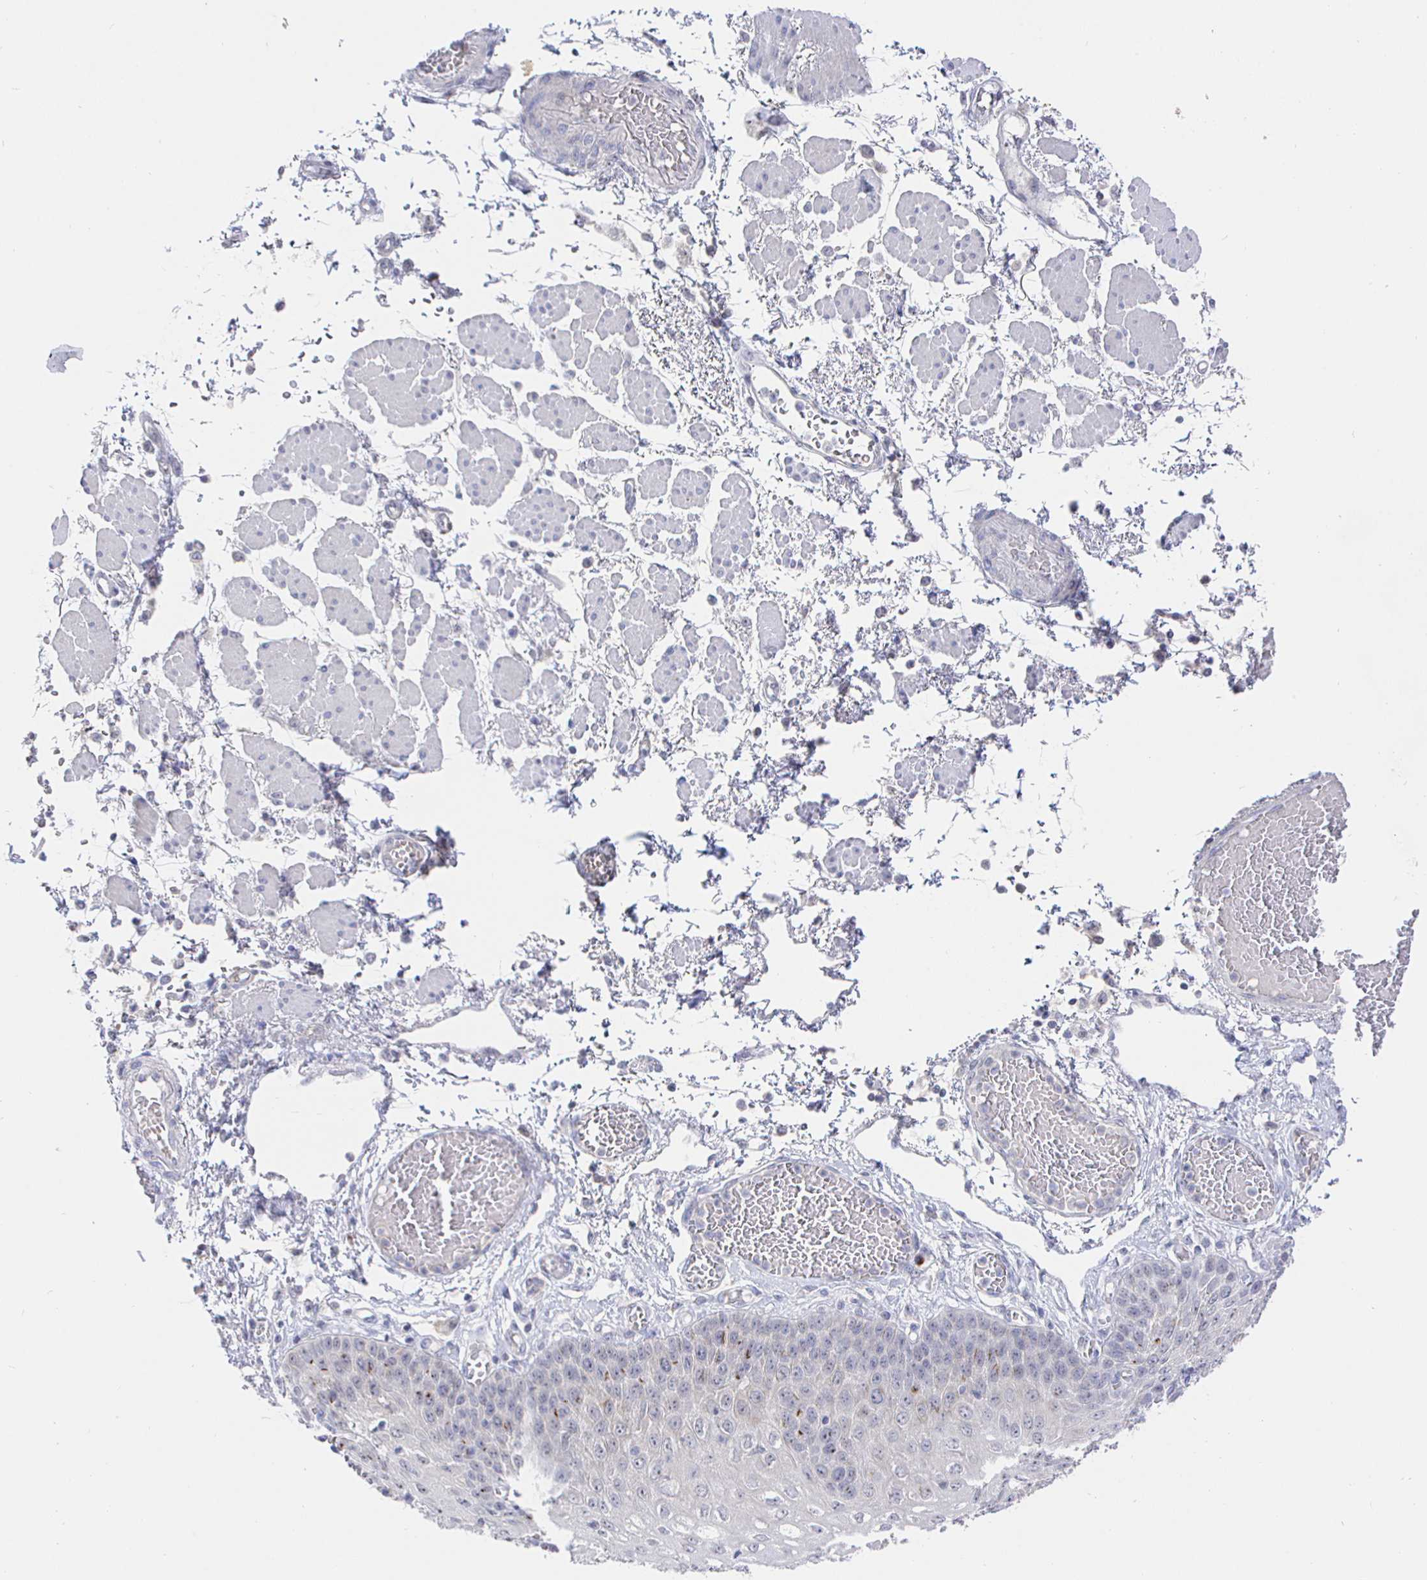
{"staining": {"intensity": "negative", "quantity": "none", "location": "none"}, "tissue": "esophagus", "cell_type": "Squamous epithelial cells", "image_type": "normal", "snomed": [{"axis": "morphology", "description": "Normal tissue, NOS"}, {"axis": "morphology", "description": "Adenocarcinoma, NOS"}, {"axis": "topography", "description": "Esophagus"}], "caption": "An immunohistochemistry photomicrograph of benign esophagus is shown. There is no staining in squamous epithelial cells of esophagus. Brightfield microscopy of immunohistochemistry stained with DAB (brown) and hematoxylin (blue), captured at high magnification.", "gene": "LRRC23", "patient": {"sex": "male", "age": 81}}